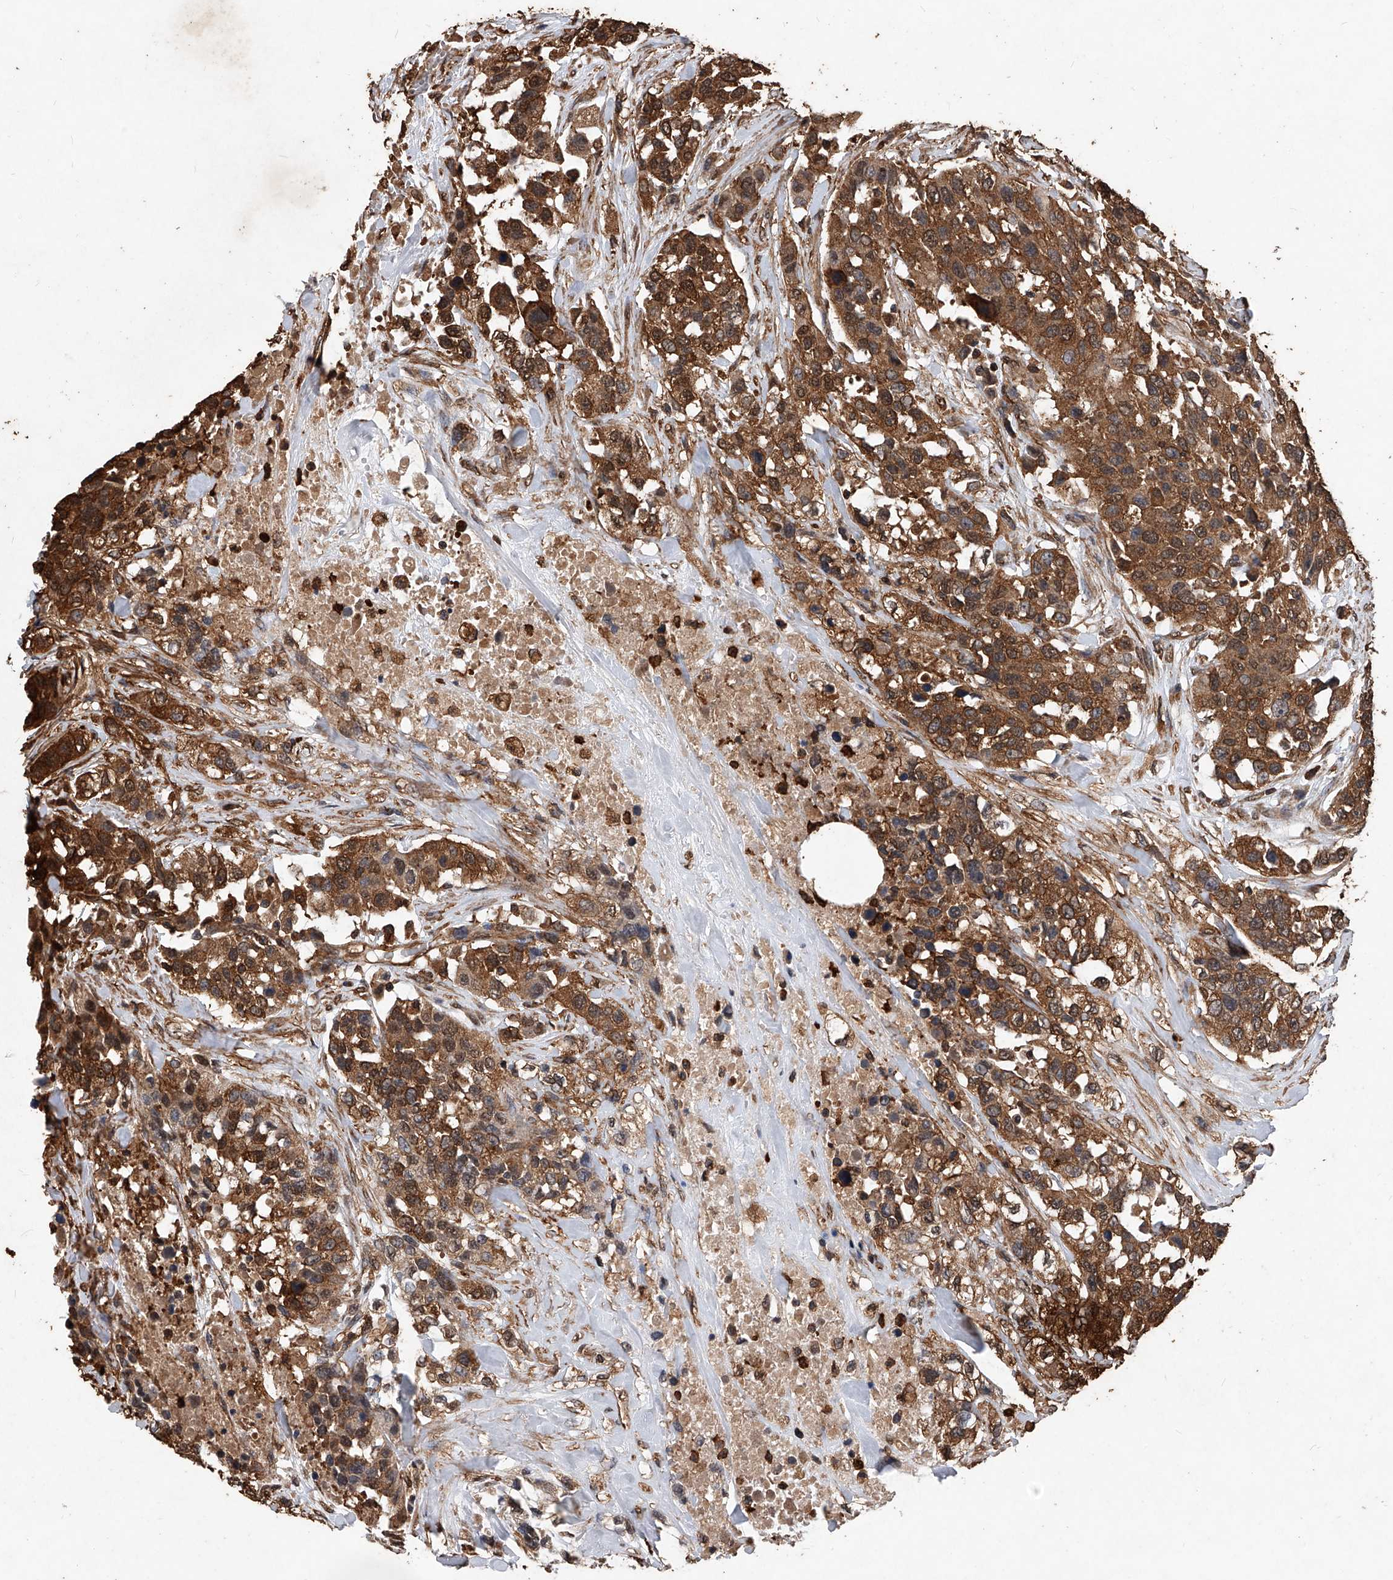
{"staining": {"intensity": "strong", "quantity": ">75%", "location": "cytoplasmic/membranous"}, "tissue": "urothelial cancer", "cell_type": "Tumor cells", "image_type": "cancer", "snomed": [{"axis": "morphology", "description": "Urothelial carcinoma, High grade"}, {"axis": "topography", "description": "Urinary bladder"}], "caption": "A brown stain highlights strong cytoplasmic/membranous positivity of a protein in human urothelial cancer tumor cells.", "gene": "UCP2", "patient": {"sex": "female", "age": 80}}